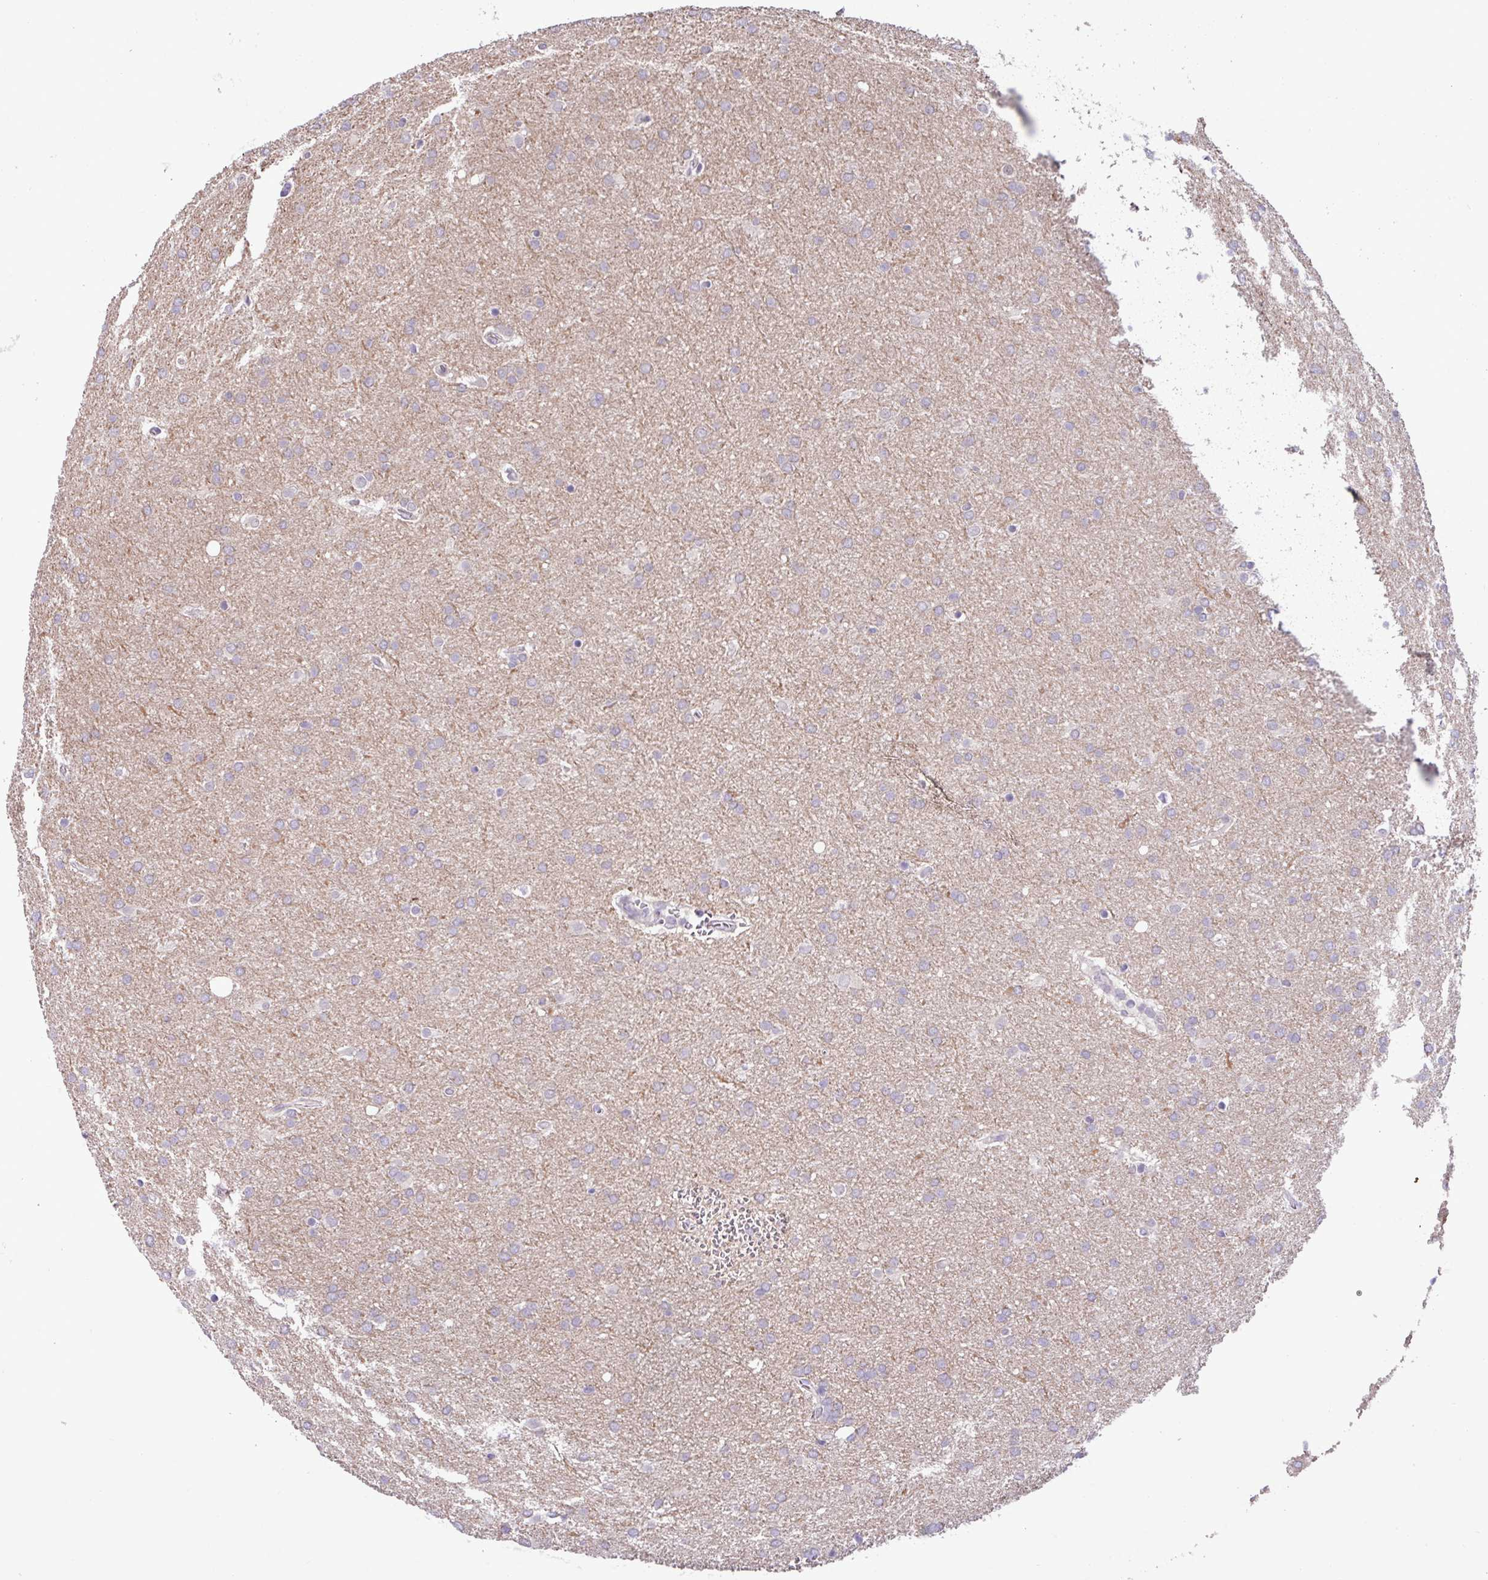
{"staining": {"intensity": "negative", "quantity": "none", "location": "none"}, "tissue": "glioma", "cell_type": "Tumor cells", "image_type": "cancer", "snomed": [{"axis": "morphology", "description": "Glioma, malignant, Low grade"}, {"axis": "topography", "description": "Brain"}], "caption": "High magnification brightfield microscopy of malignant glioma (low-grade) stained with DAB (3,3'-diaminobenzidine) (brown) and counterstained with hematoxylin (blue): tumor cells show no significant staining.", "gene": "PAX8", "patient": {"sex": "female", "age": 32}}